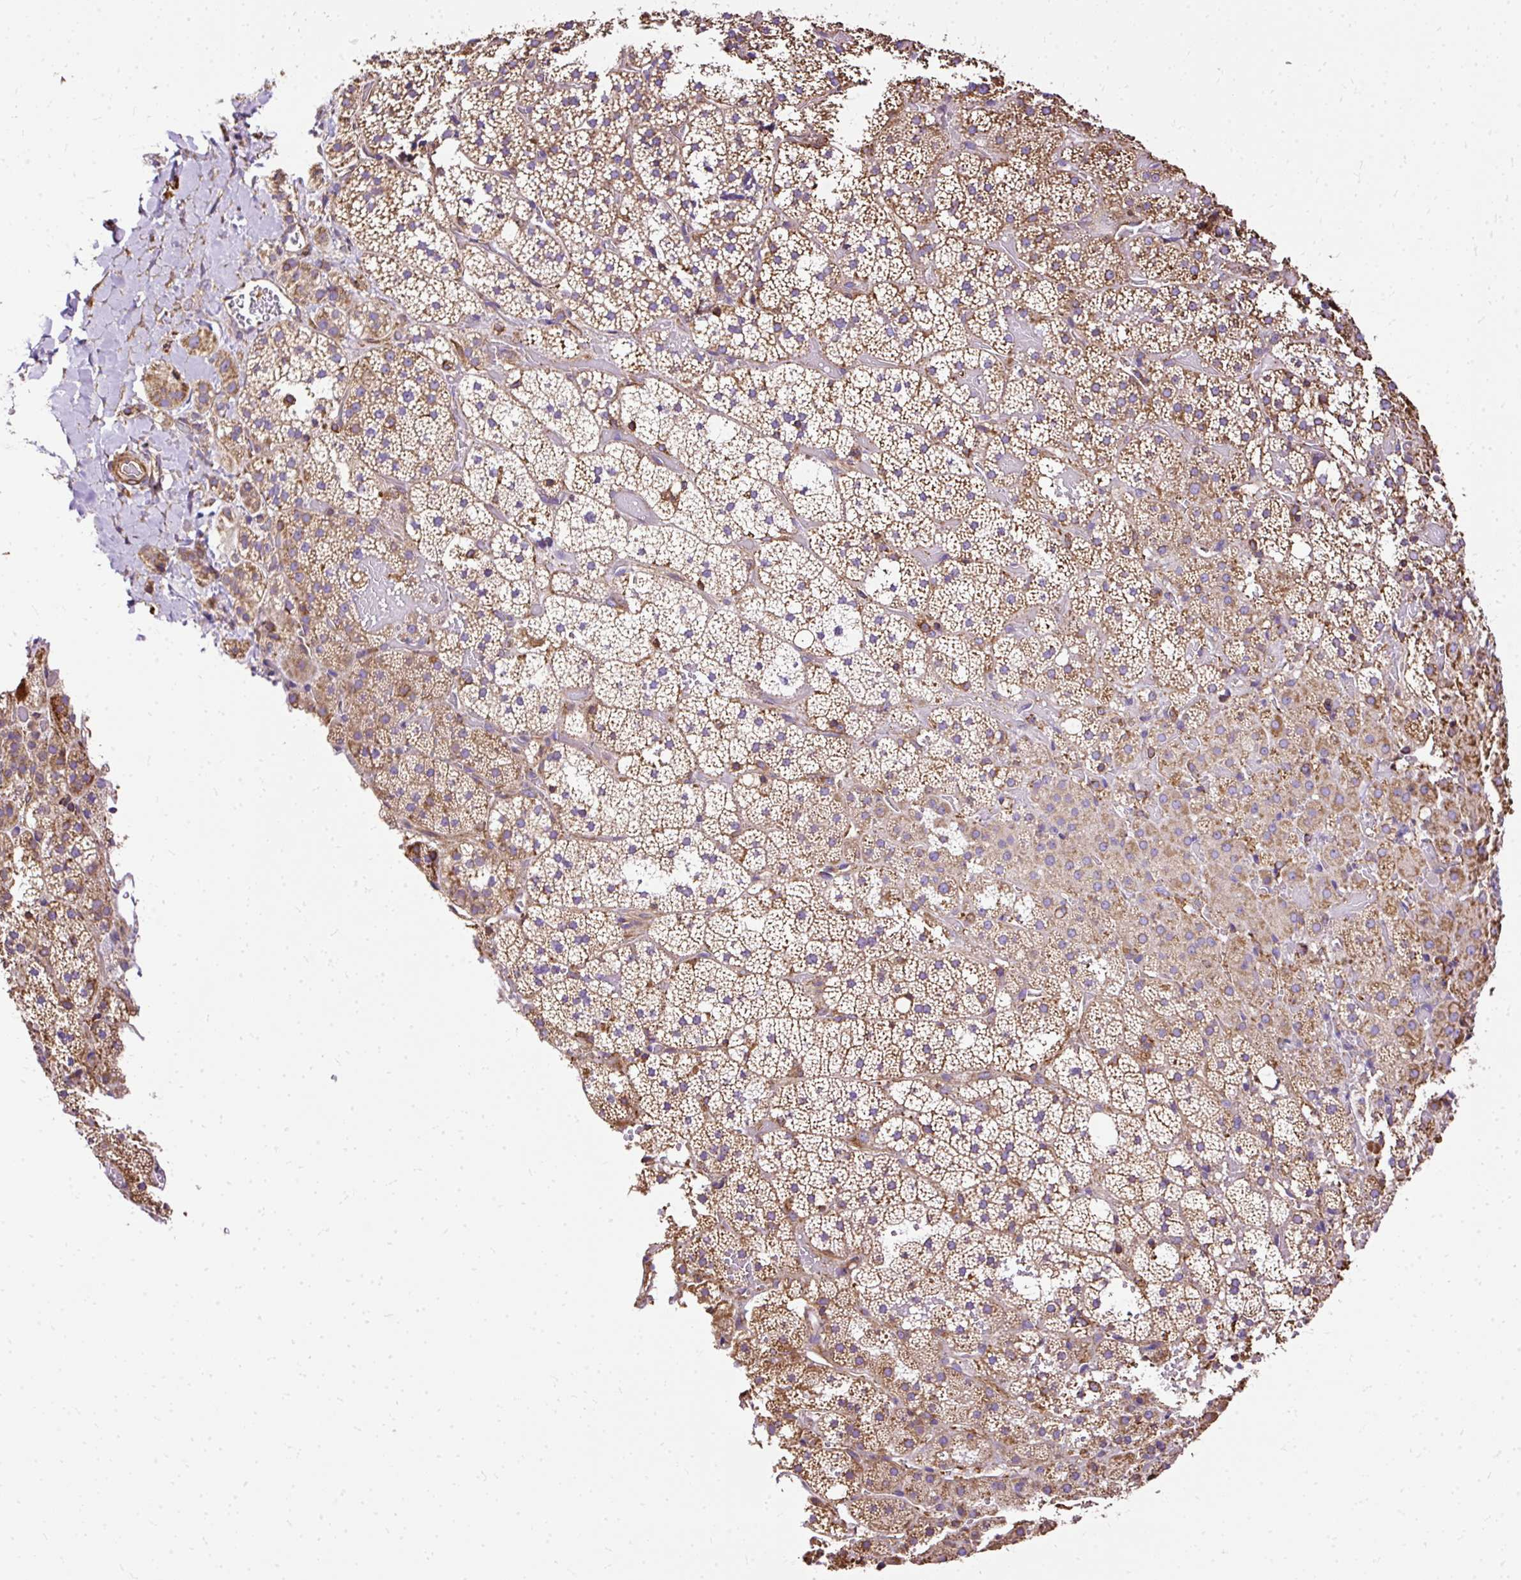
{"staining": {"intensity": "moderate", "quantity": ">75%", "location": "cytoplasmic/membranous"}, "tissue": "adrenal gland", "cell_type": "Glandular cells", "image_type": "normal", "snomed": [{"axis": "morphology", "description": "Normal tissue, NOS"}, {"axis": "topography", "description": "Adrenal gland"}], "caption": "Approximately >75% of glandular cells in normal human adrenal gland exhibit moderate cytoplasmic/membranous protein positivity as visualized by brown immunohistochemical staining.", "gene": "KLHL11", "patient": {"sex": "male", "age": 53}}